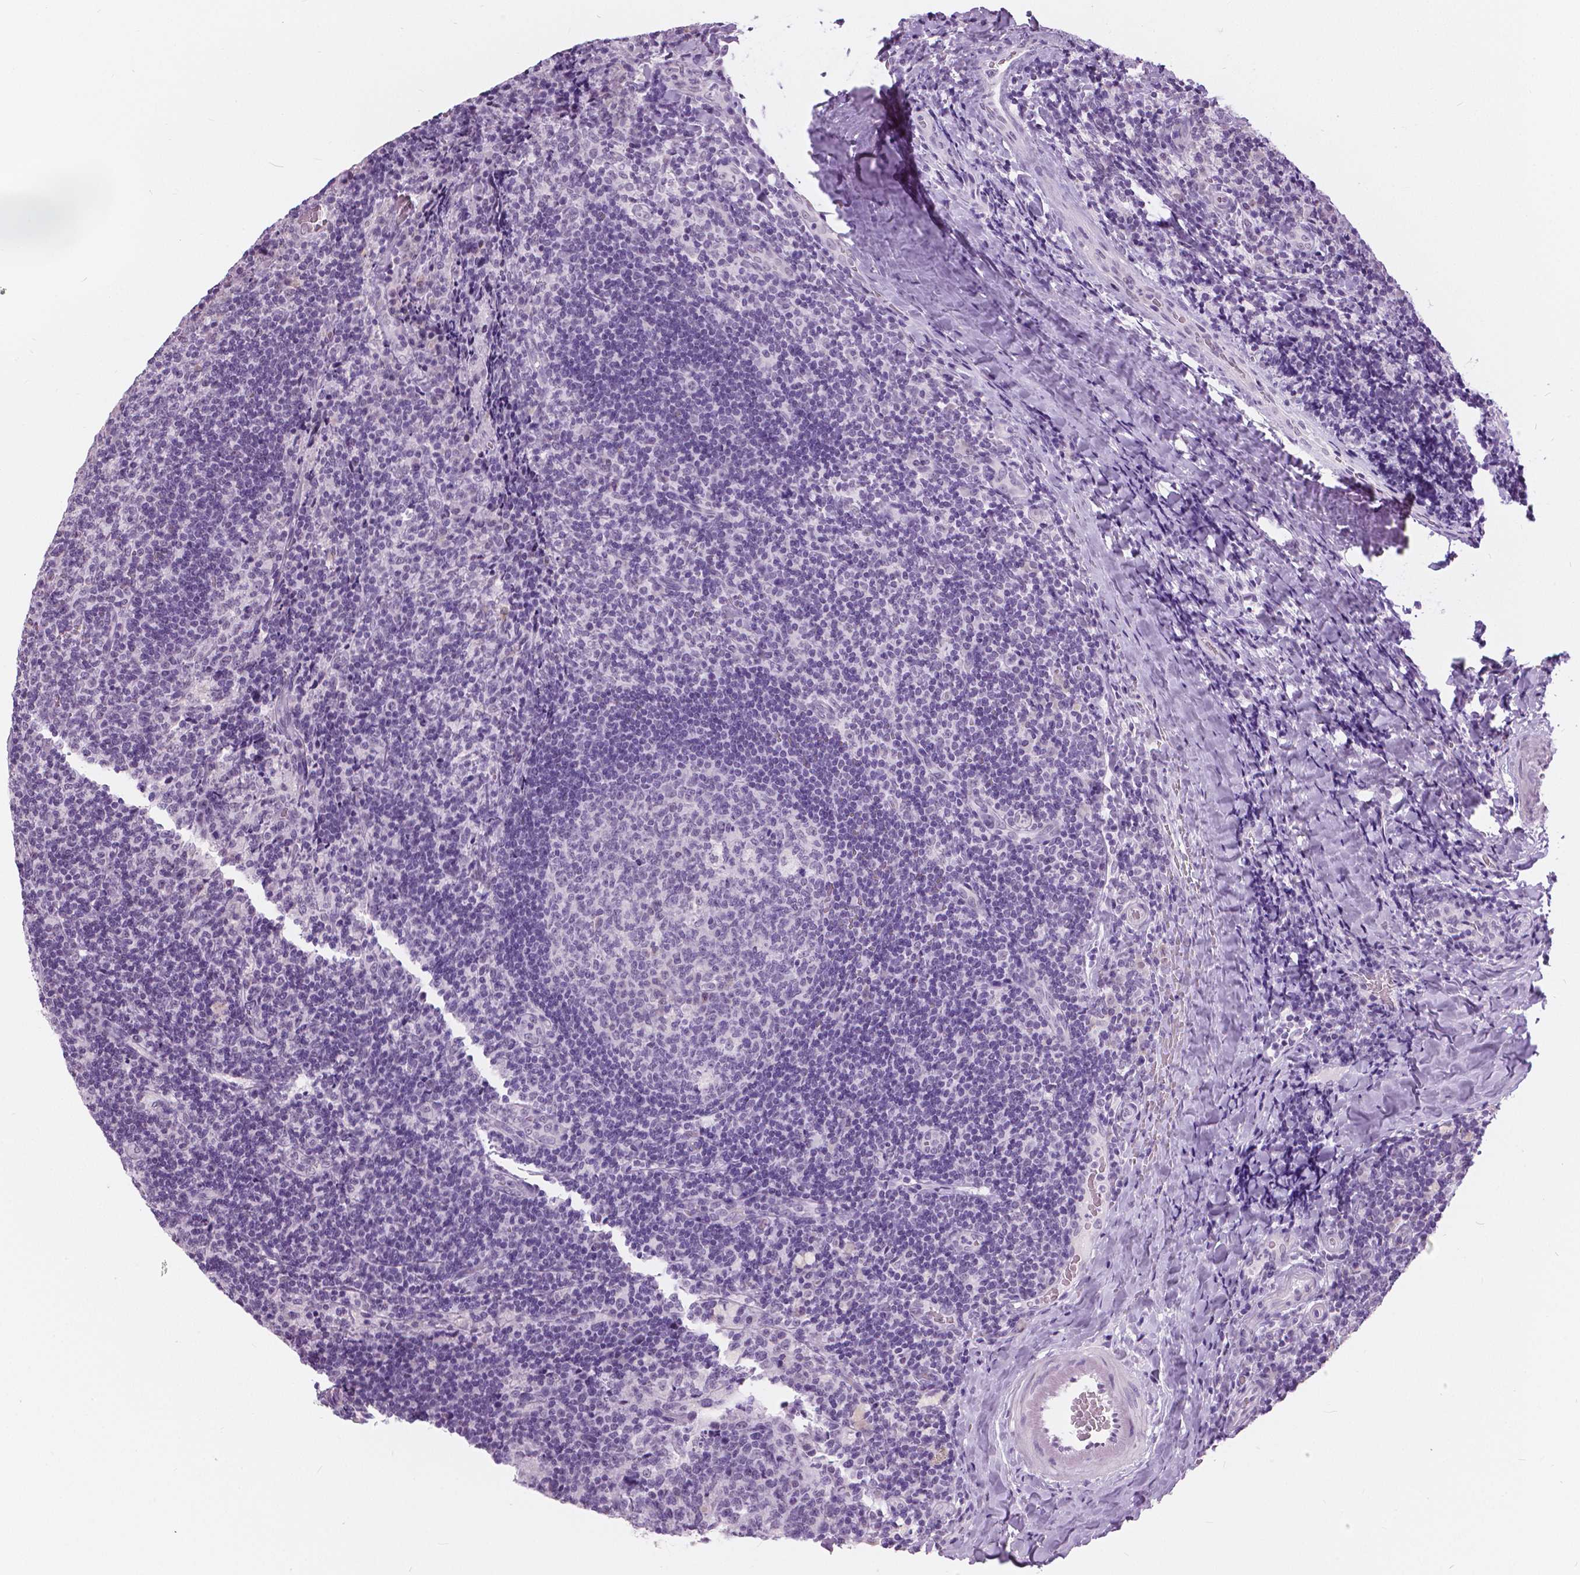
{"staining": {"intensity": "negative", "quantity": "none", "location": "none"}, "tissue": "tonsil", "cell_type": "Germinal center cells", "image_type": "normal", "snomed": [{"axis": "morphology", "description": "Normal tissue, NOS"}, {"axis": "topography", "description": "Tonsil"}], "caption": "The micrograph exhibits no significant staining in germinal center cells of tonsil.", "gene": "MYOM1", "patient": {"sex": "male", "age": 17}}